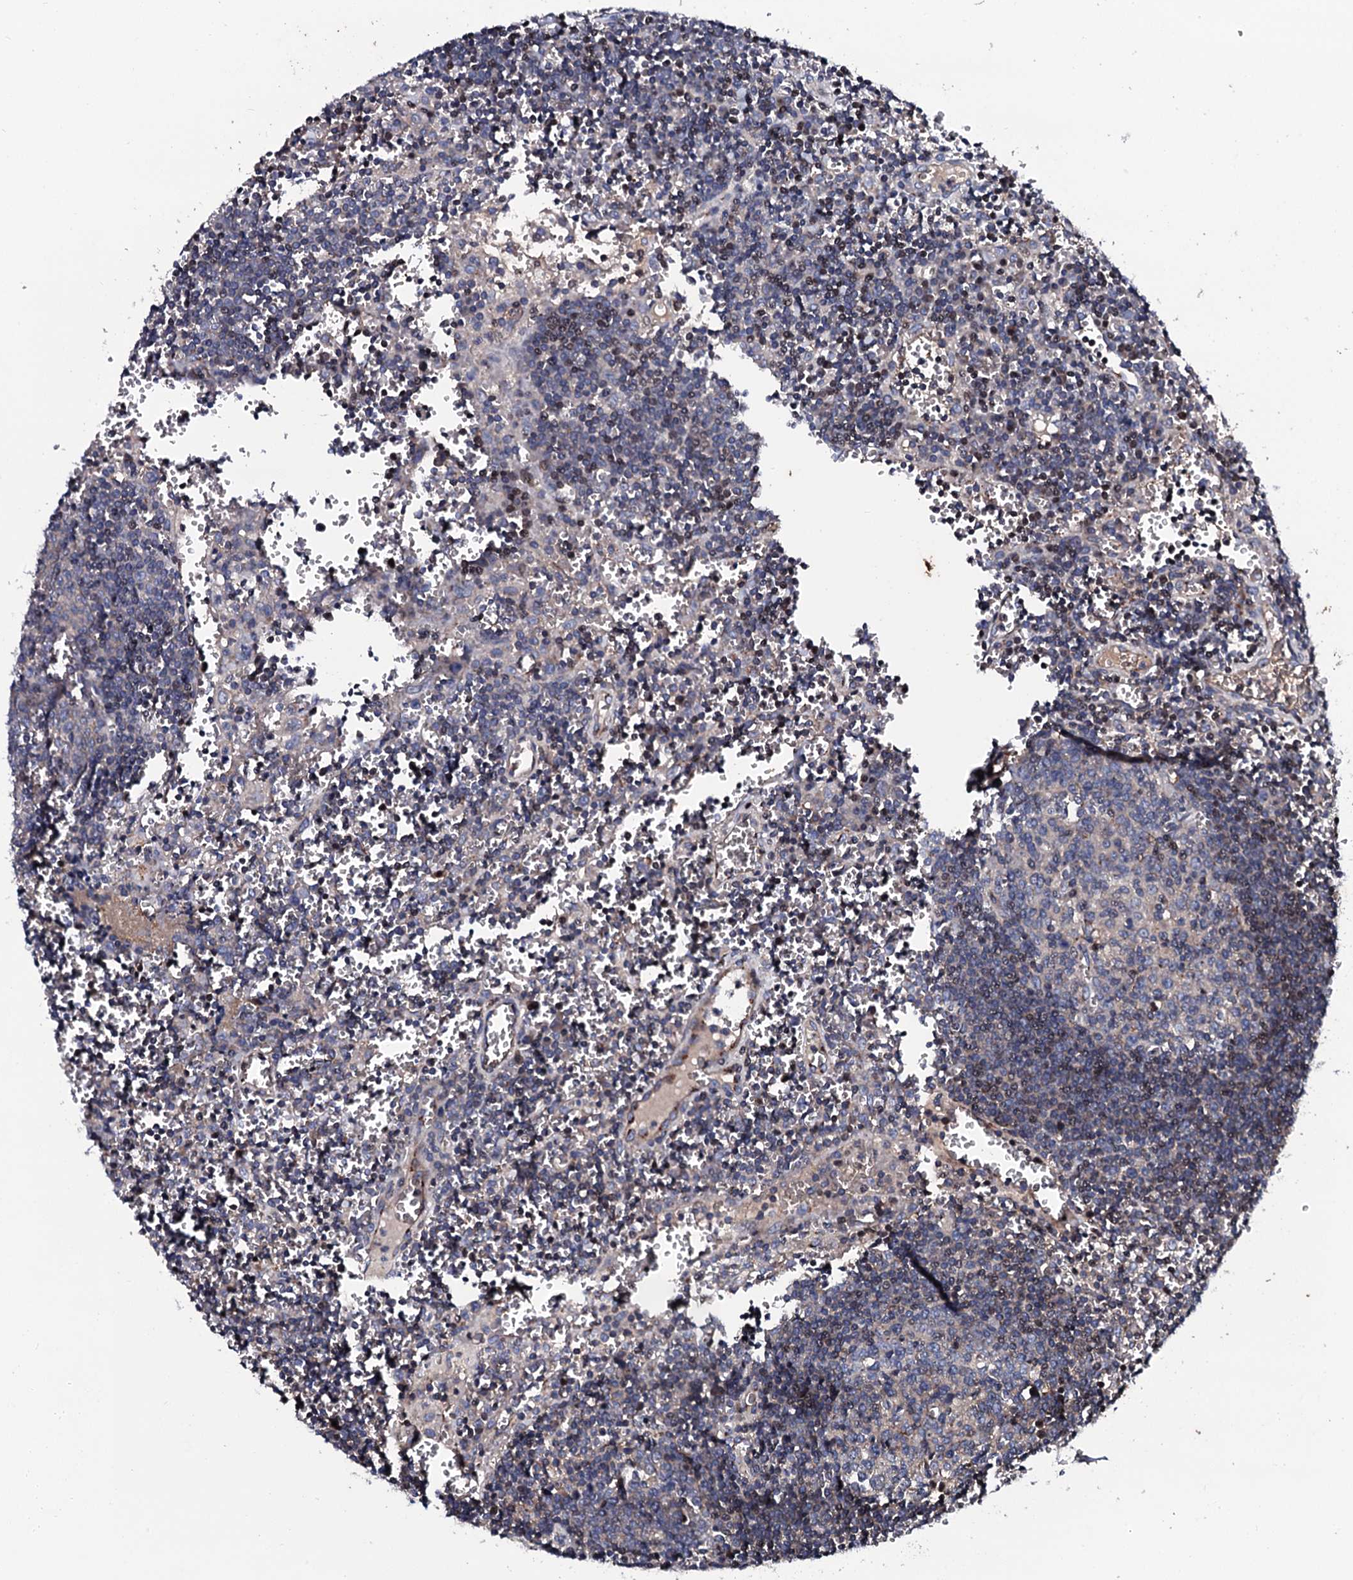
{"staining": {"intensity": "negative", "quantity": "none", "location": "none"}, "tissue": "lymph node", "cell_type": "Germinal center cells", "image_type": "normal", "snomed": [{"axis": "morphology", "description": "Normal tissue, NOS"}, {"axis": "topography", "description": "Lymph node"}], "caption": "A high-resolution image shows IHC staining of unremarkable lymph node, which demonstrates no significant expression in germinal center cells.", "gene": "PLET1", "patient": {"sex": "female", "age": 73}}